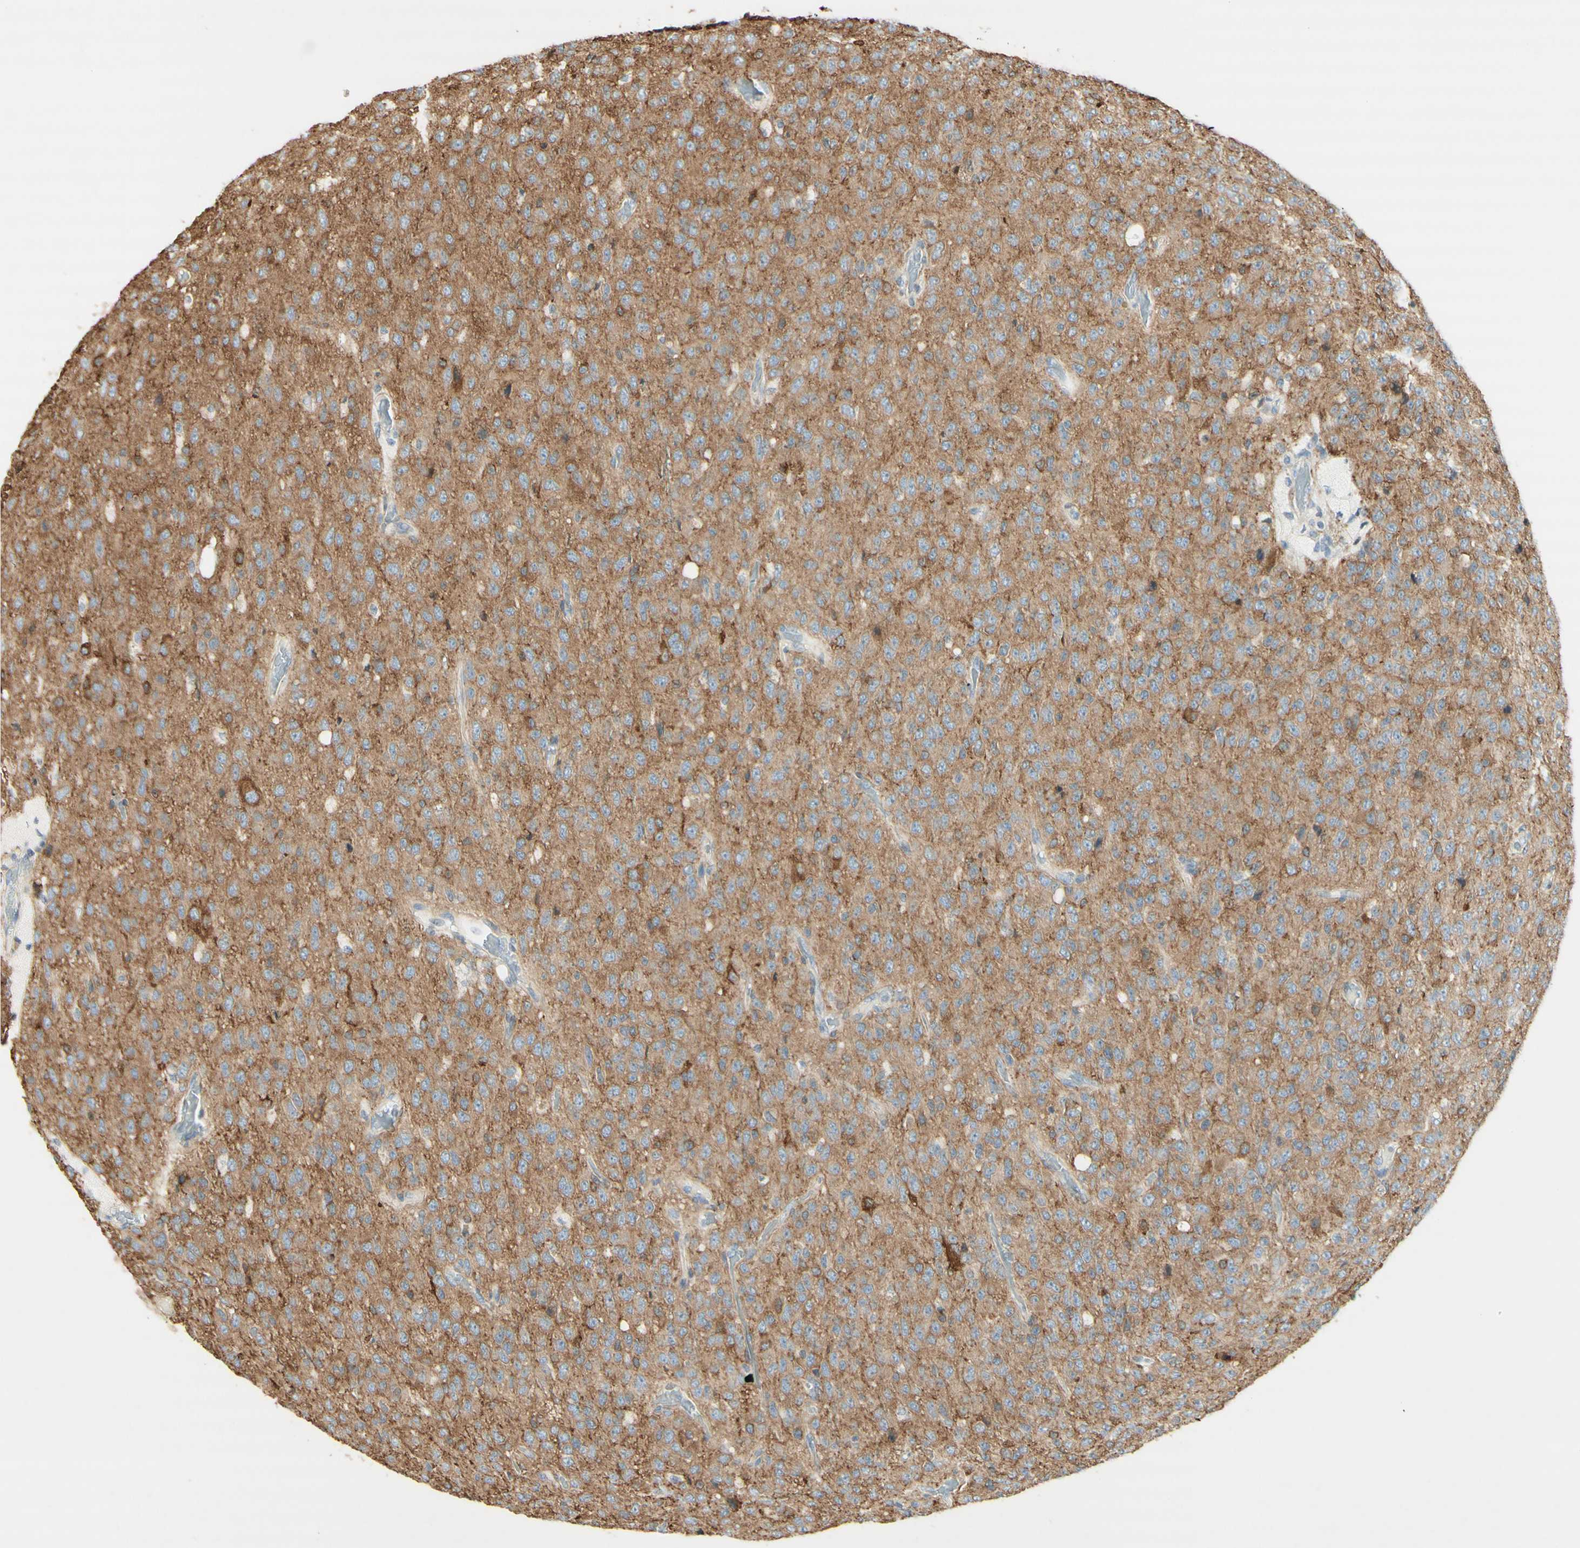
{"staining": {"intensity": "moderate", "quantity": ">75%", "location": "cytoplasmic/membranous"}, "tissue": "glioma", "cell_type": "Tumor cells", "image_type": "cancer", "snomed": [{"axis": "morphology", "description": "Glioma, malignant, High grade"}, {"axis": "topography", "description": "pancreas cauda"}], "caption": "Malignant high-grade glioma stained for a protein displays moderate cytoplasmic/membranous positivity in tumor cells.", "gene": "MAP1B", "patient": {"sex": "male", "age": 60}}